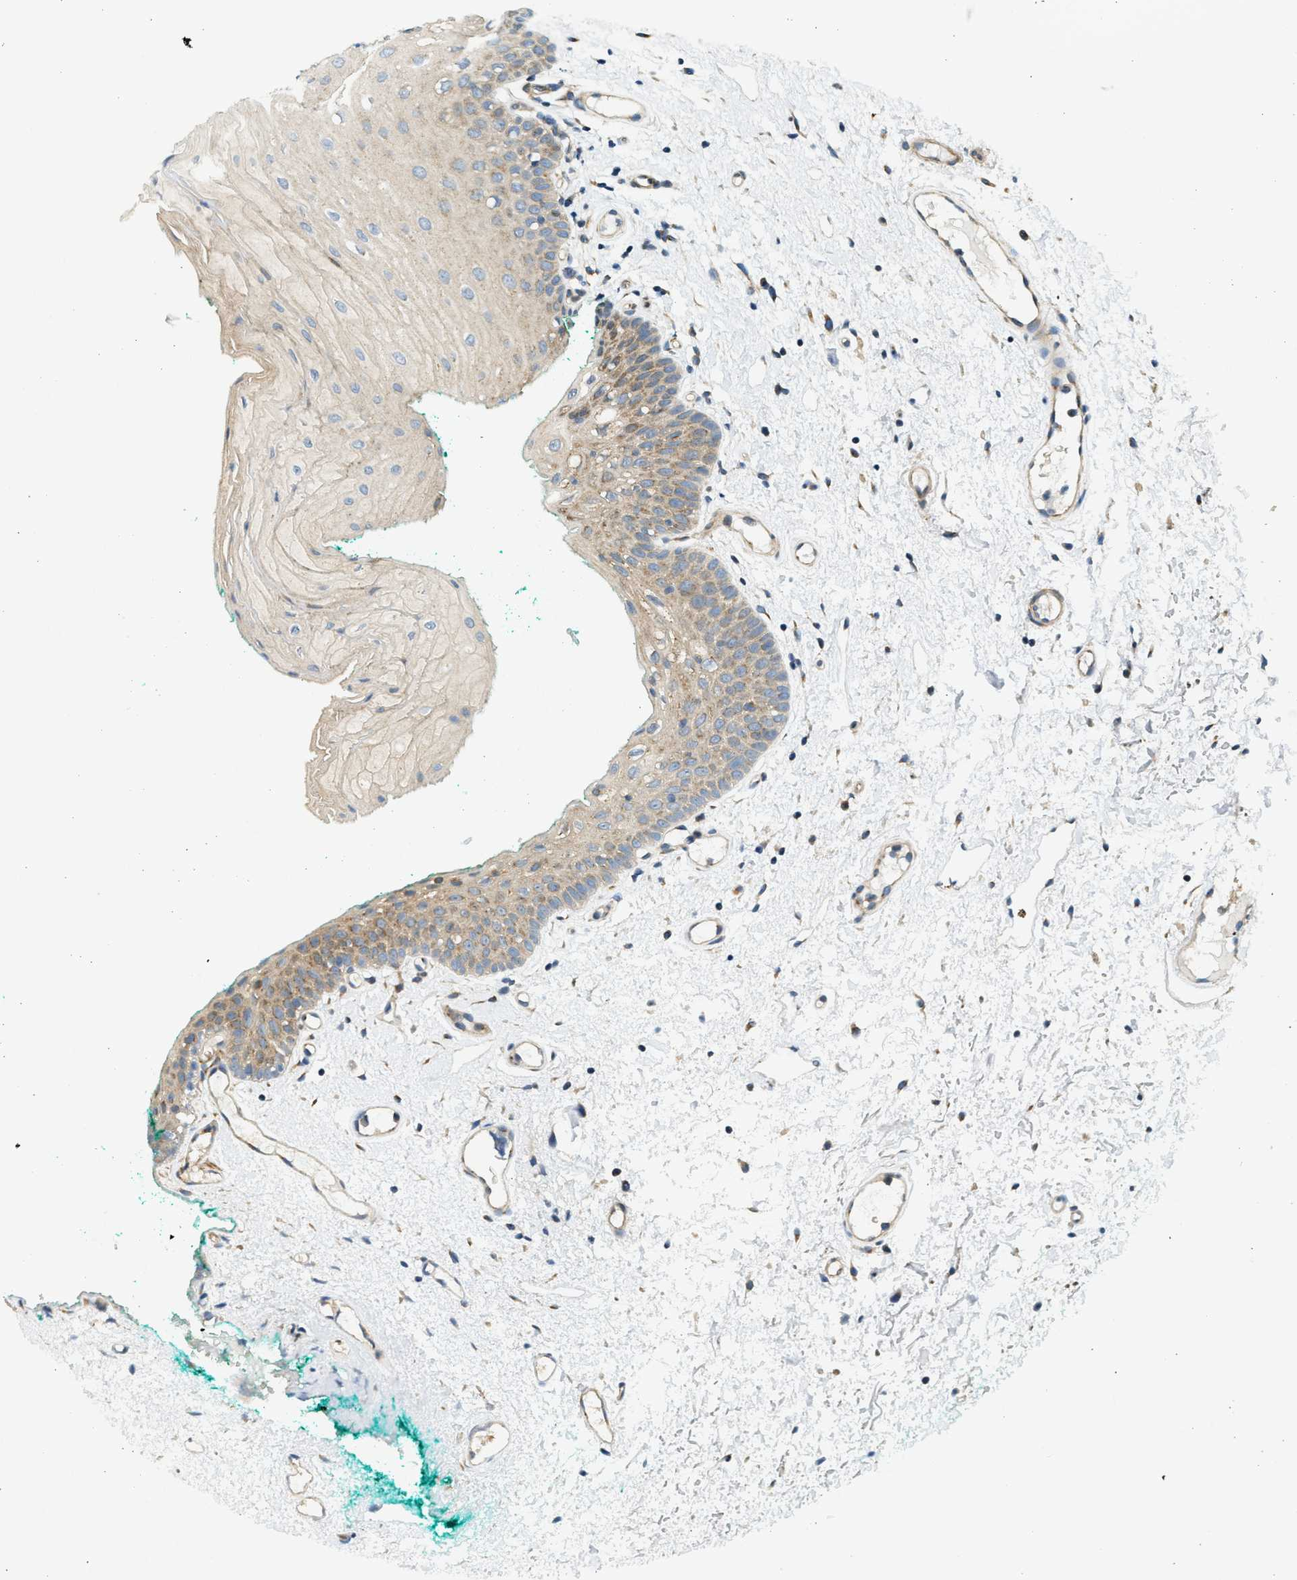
{"staining": {"intensity": "weak", "quantity": "25%-75%", "location": "cytoplasmic/membranous"}, "tissue": "oral mucosa", "cell_type": "Squamous epithelial cells", "image_type": "normal", "snomed": [{"axis": "morphology", "description": "Normal tissue, NOS"}, {"axis": "morphology", "description": "Squamous cell carcinoma, NOS"}, {"axis": "topography", "description": "Oral tissue"}, {"axis": "topography", "description": "Salivary gland"}, {"axis": "topography", "description": "Head-Neck"}], "caption": "A high-resolution image shows immunohistochemistry staining of benign oral mucosa, which shows weak cytoplasmic/membranous expression in about 25%-75% of squamous epithelial cells.", "gene": "KDELR2", "patient": {"sex": "female", "age": 62}}